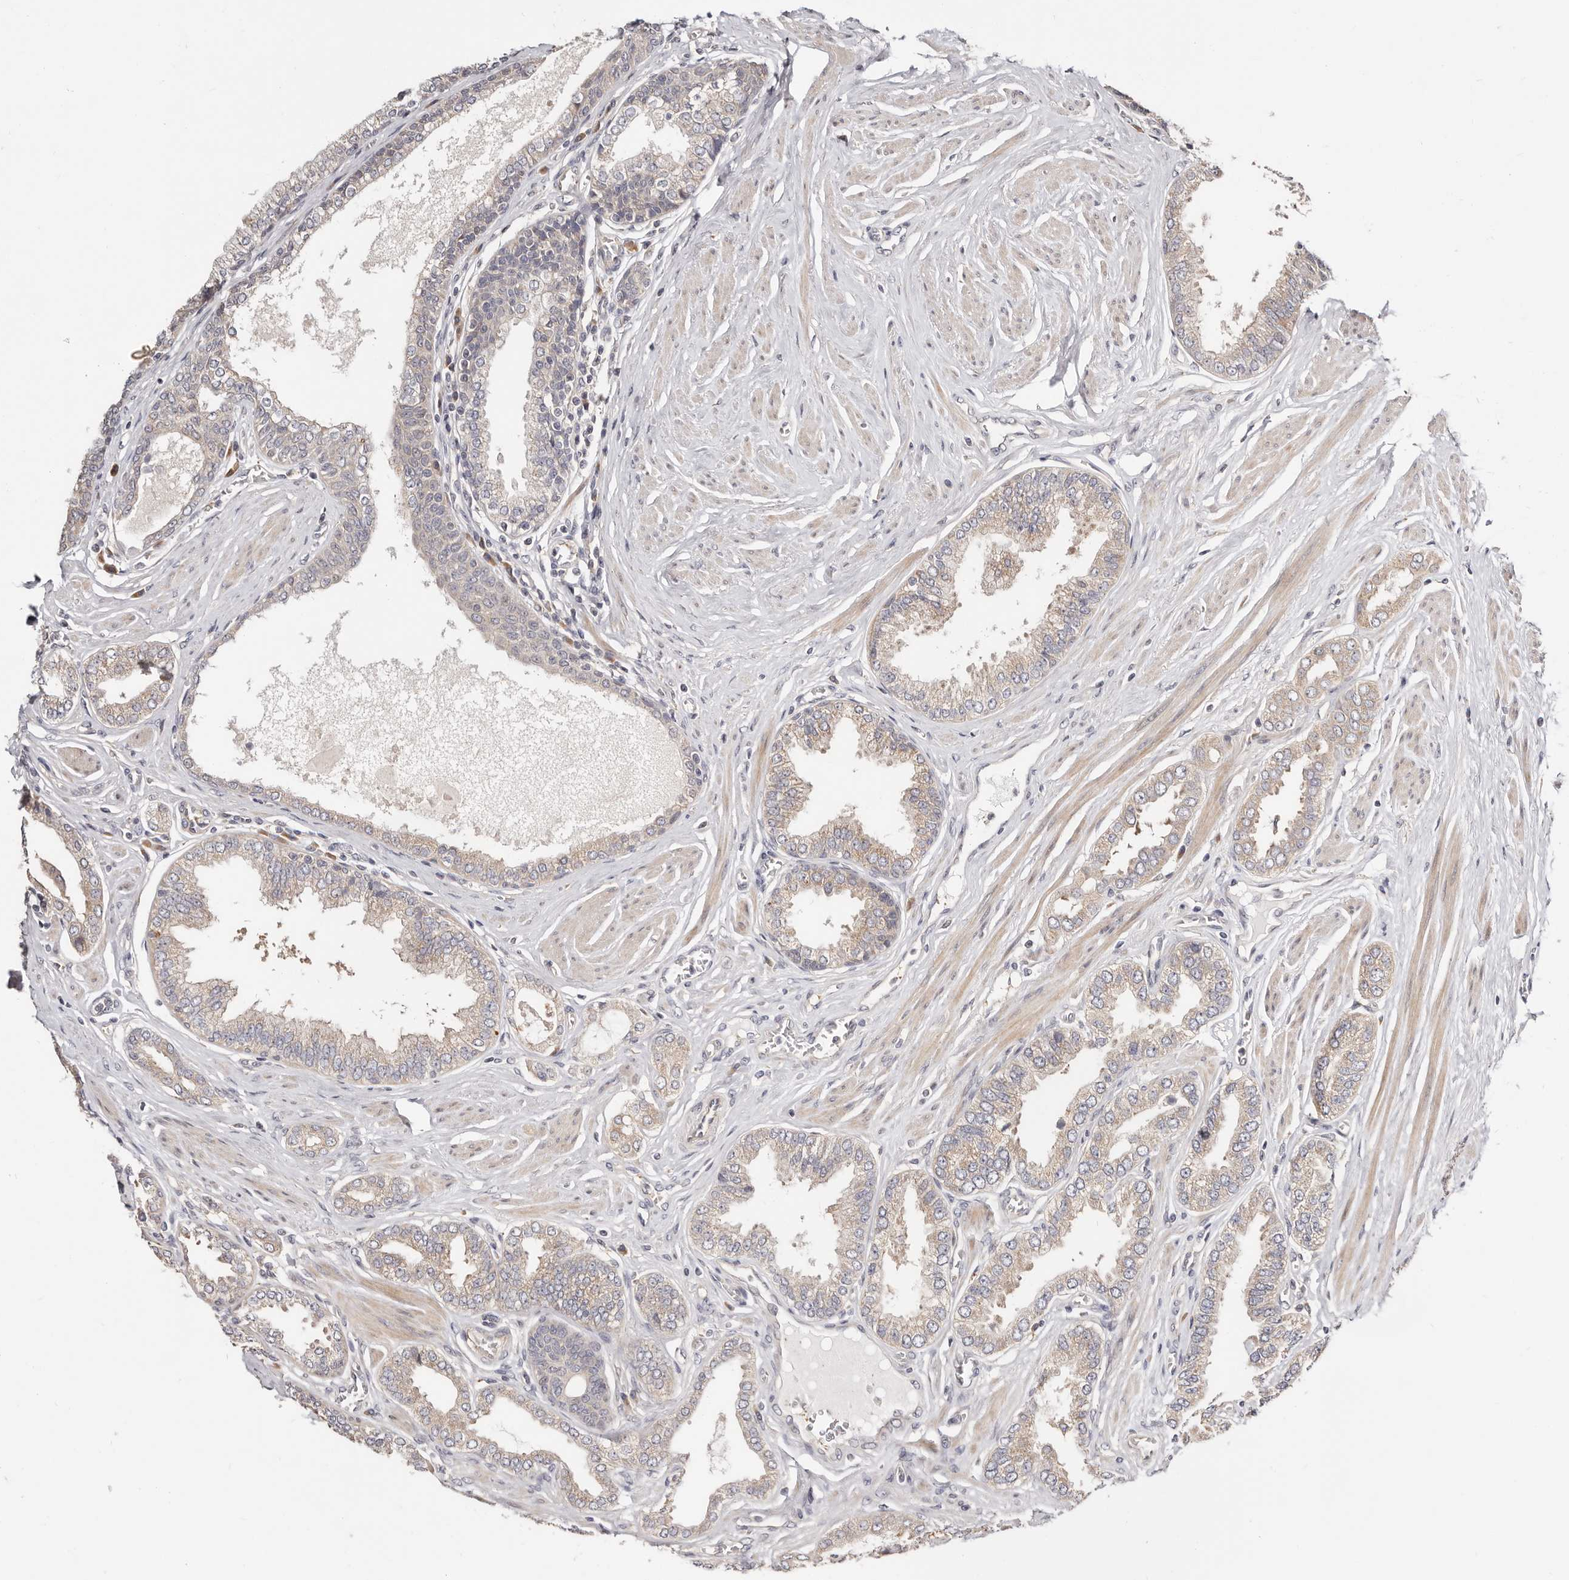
{"staining": {"intensity": "weak", "quantity": "<25%", "location": "cytoplasmic/membranous"}, "tissue": "prostate cancer", "cell_type": "Tumor cells", "image_type": "cancer", "snomed": [{"axis": "morphology", "description": "Adenocarcinoma, Low grade"}, {"axis": "topography", "description": "Prostate"}], "caption": "IHC histopathology image of prostate adenocarcinoma (low-grade) stained for a protein (brown), which reveals no staining in tumor cells.", "gene": "USP33", "patient": {"sex": "male", "age": 63}}